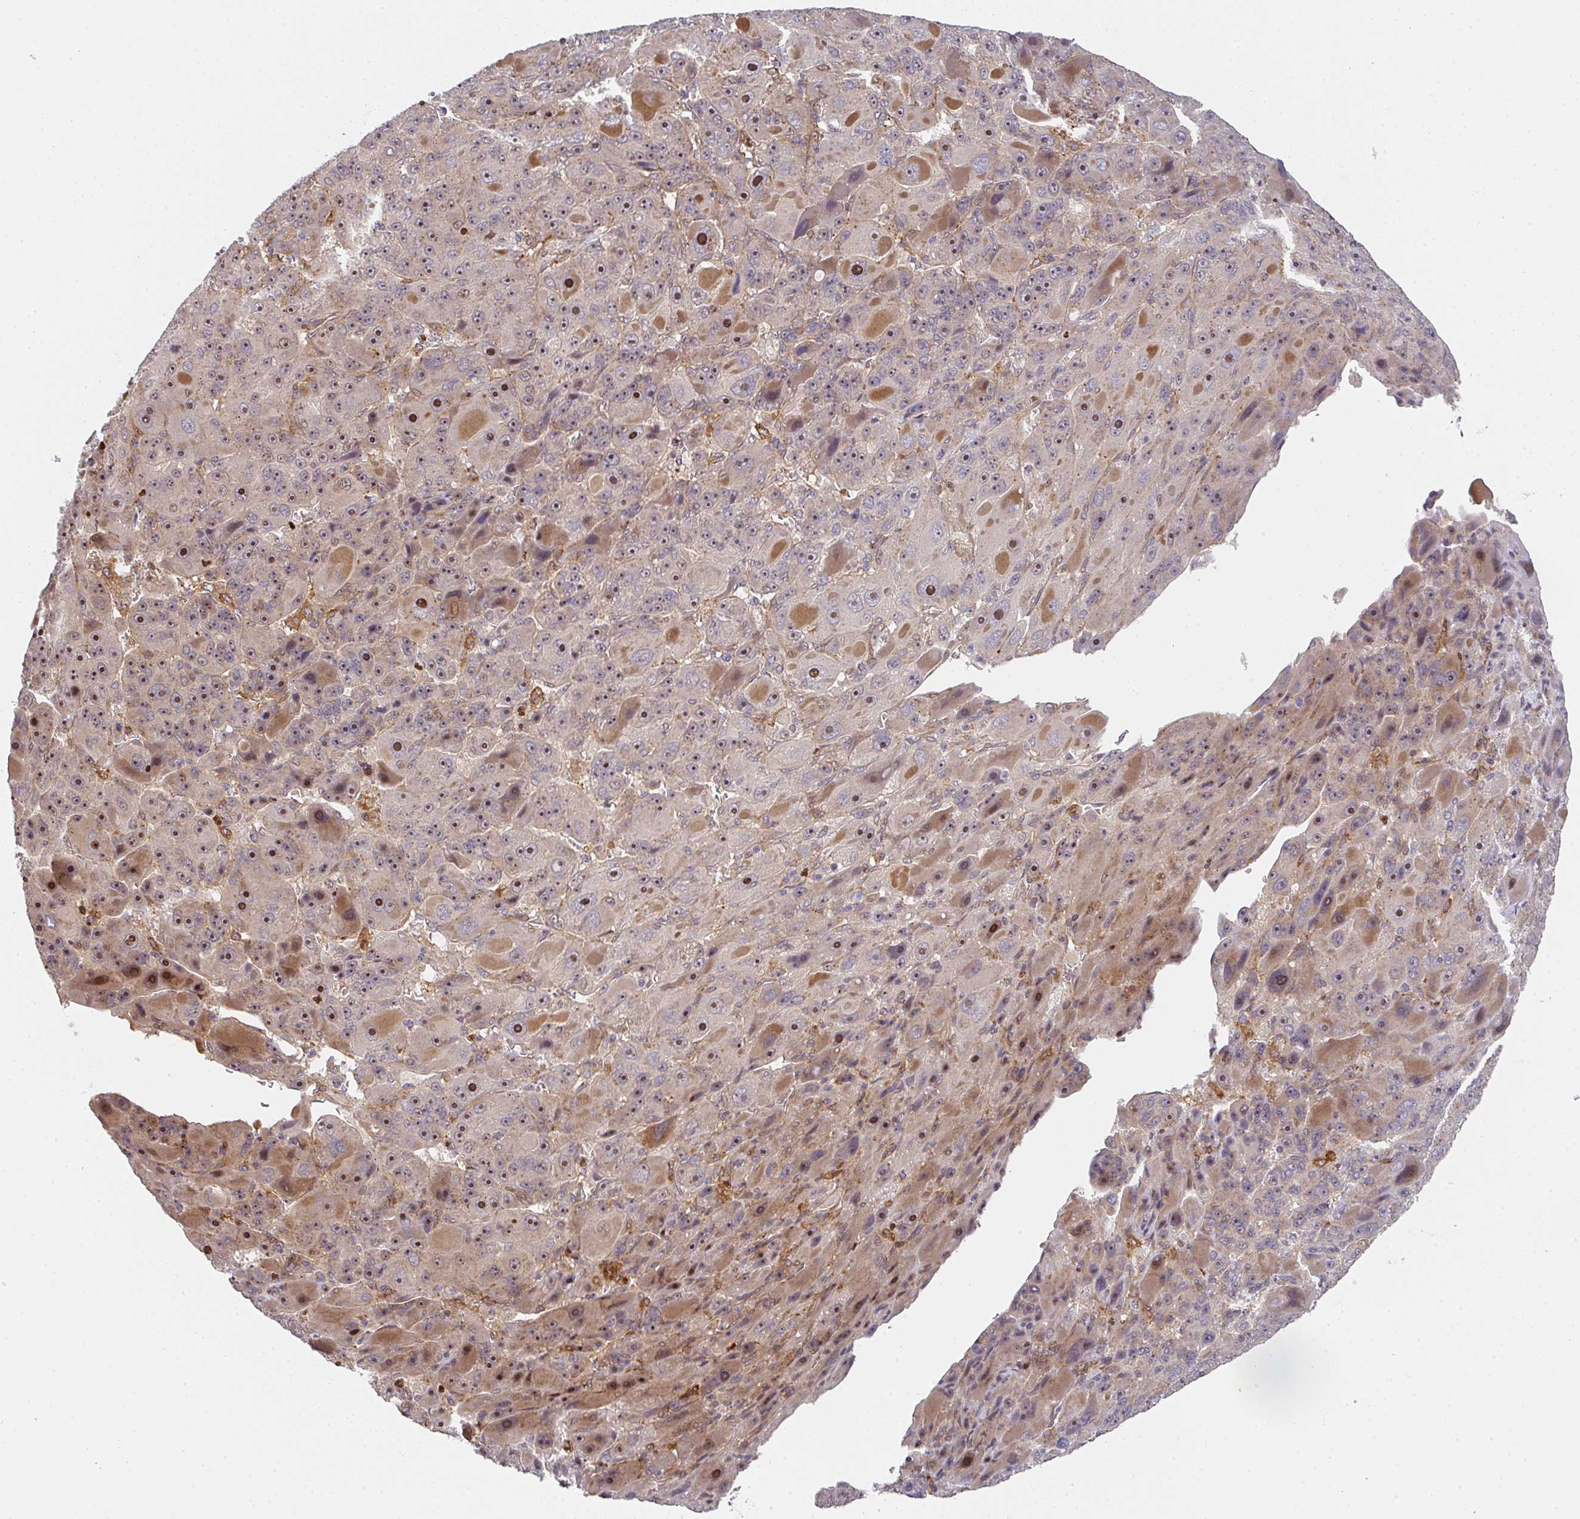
{"staining": {"intensity": "moderate", "quantity": "25%-75%", "location": "cytoplasmic/membranous,nuclear"}, "tissue": "liver cancer", "cell_type": "Tumor cells", "image_type": "cancer", "snomed": [{"axis": "morphology", "description": "Carcinoma, Hepatocellular, NOS"}, {"axis": "topography", "description": "Liver"}], "caption": "Hepatocellular carcinoma (liver) stained with a protein marker demonstrates moderate staining in tumor cells.", "gene": "SIMC1", "patient": {"sex": "male", "age": 76}}